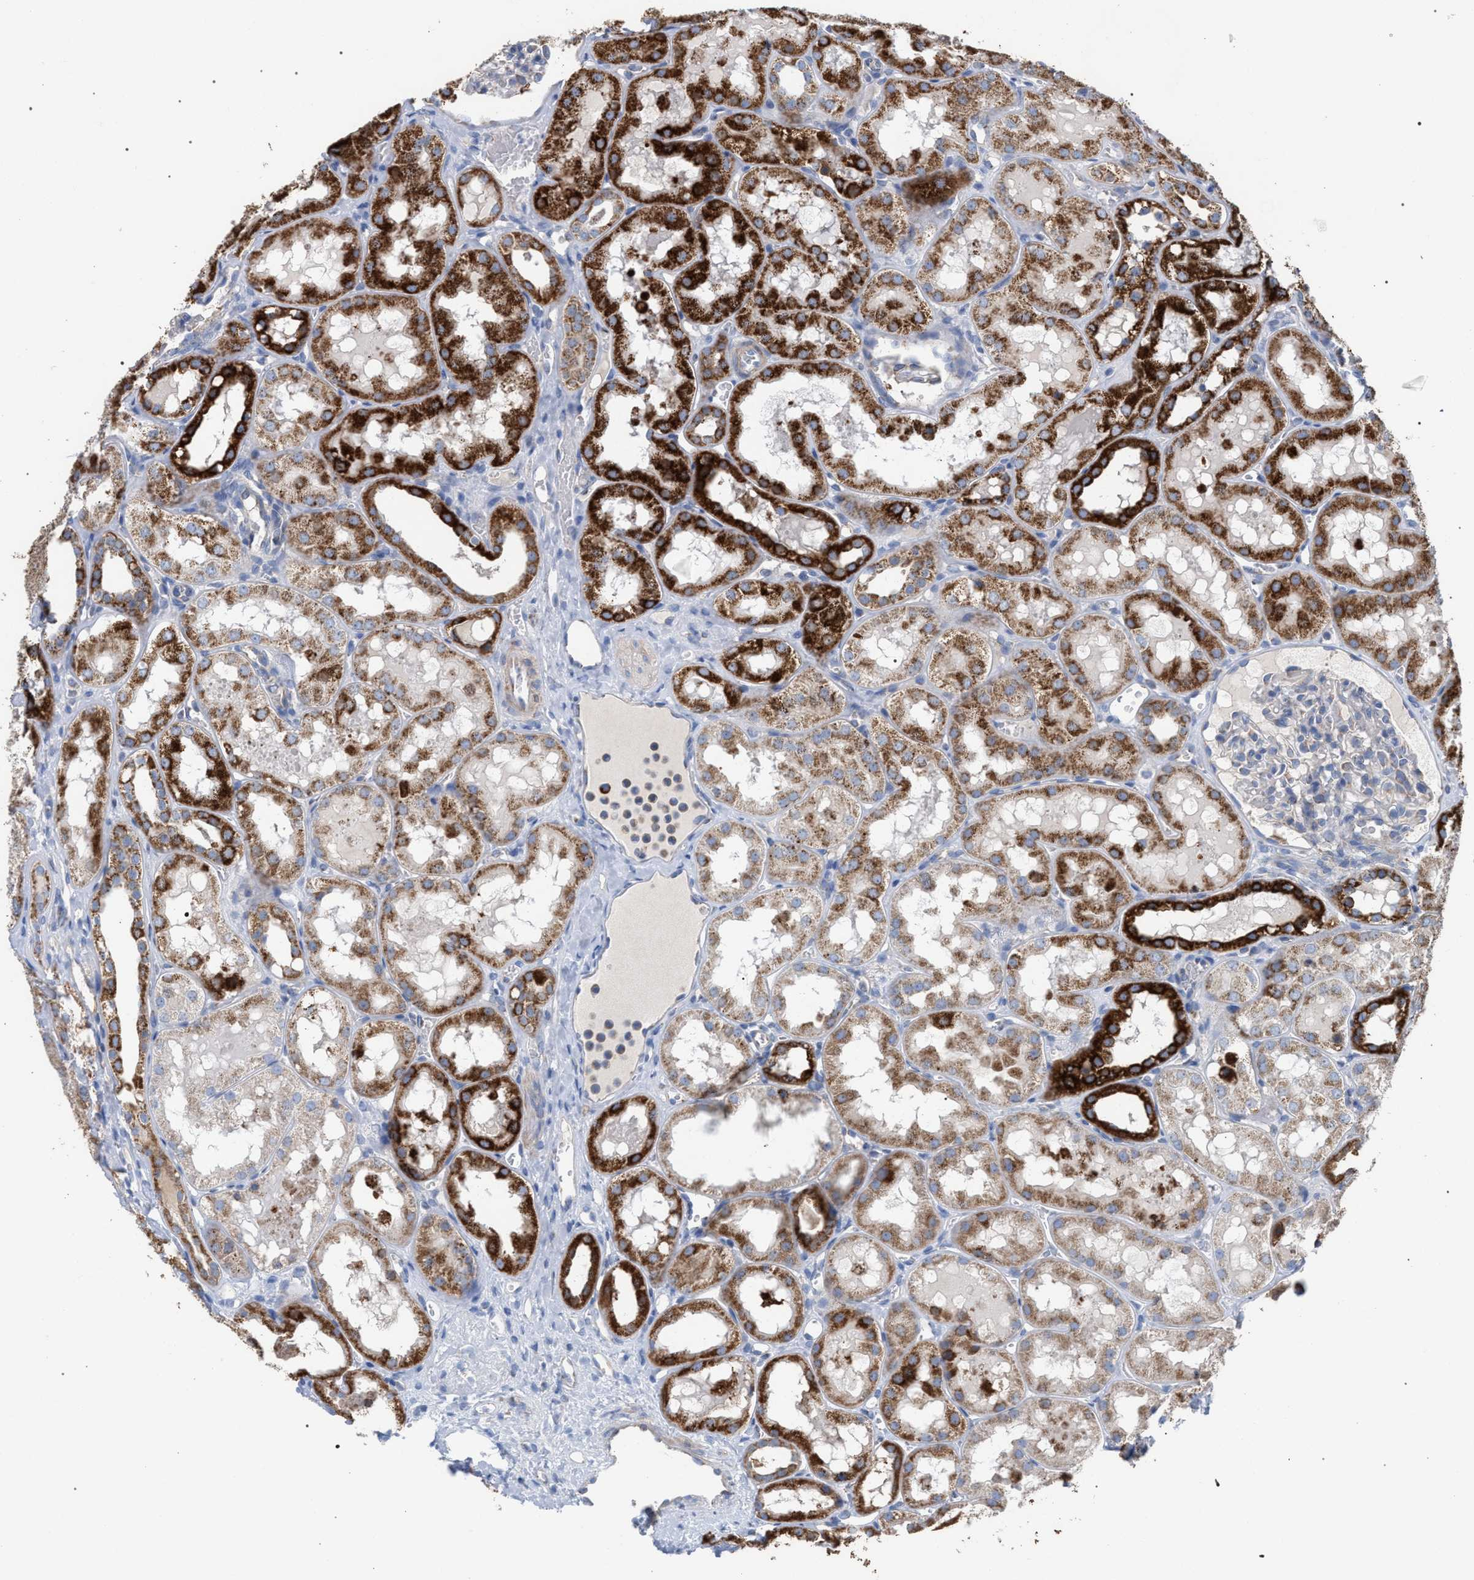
{"staining": {"intensity": "negative", "quantity": "none", "location": "none"}, "tissue": "kidney", "cell_type": "Cells in glomeruli", "image_type": "normal", "snomed": [{"axis": "morphology", "description": "Normal tissue, NOS"}, {"axis": "topography", "description": "Kidney"}, {"axis": "topography", "description": "Urinary bladder"}], "caption": "Protein analysis of normal kidney shows no significant expression in cells in glomeruli.", "gene": "ECI2", "patient": {"sex": "male", "age": 16}}